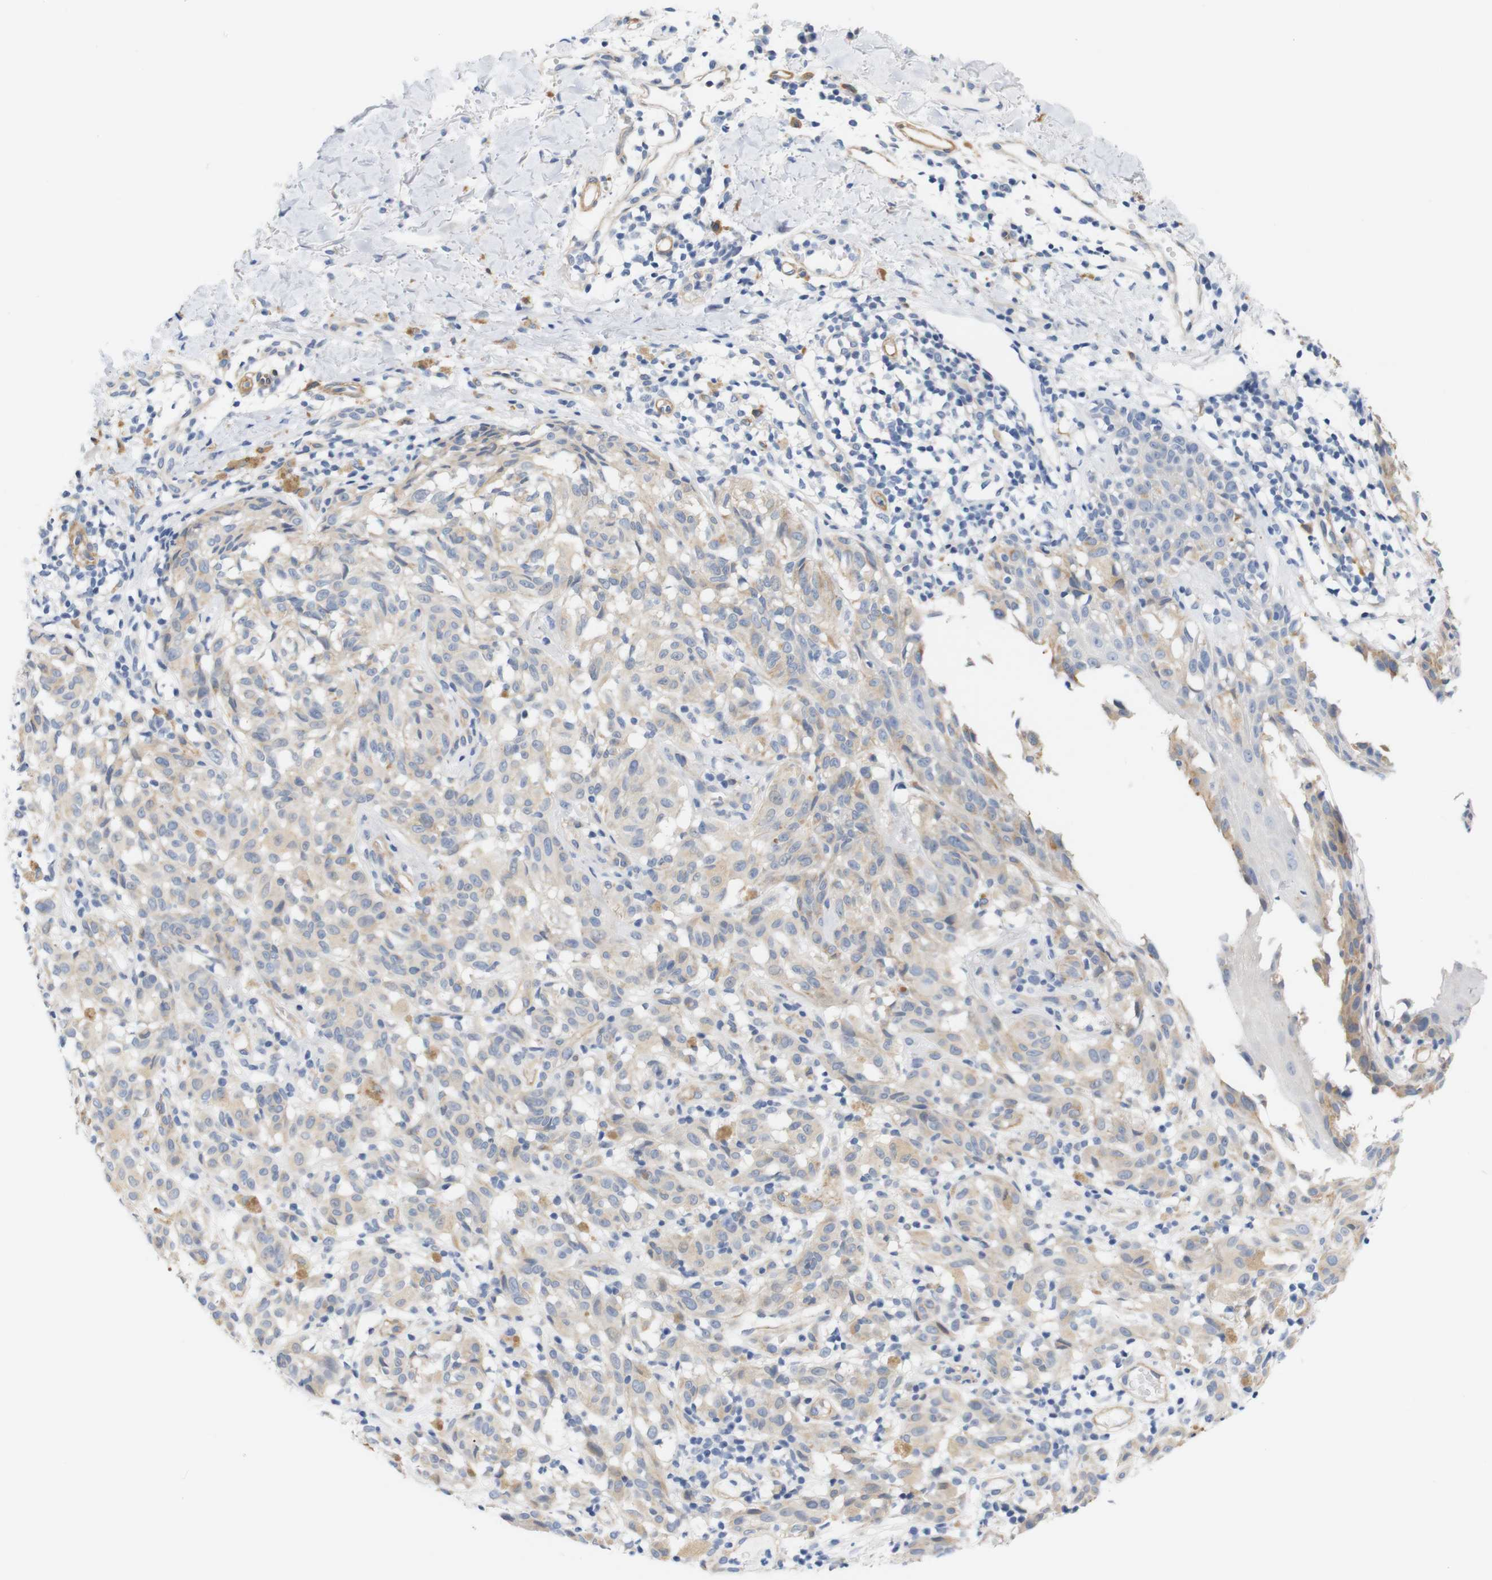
{"staining": {"intensity": "weak", "quantity": ">75%", "location": "cytoplasmic/membranous"}, "tissue": "melanoma", "cell_type": "Tumor cells", "image_type": "cancer", "snomed": [{"axis": "morphology", "description": "Malignant melanoma, NOS"}, {"axis": "topography", "description": "Skin"}], "caption": "An image of human malignant melanoma stained for a protein displays weak cytoplasmic/membranous brown staining in tumor cells.", "gene": "STMN3", "patient": {"sex": "female", "age": 46}}